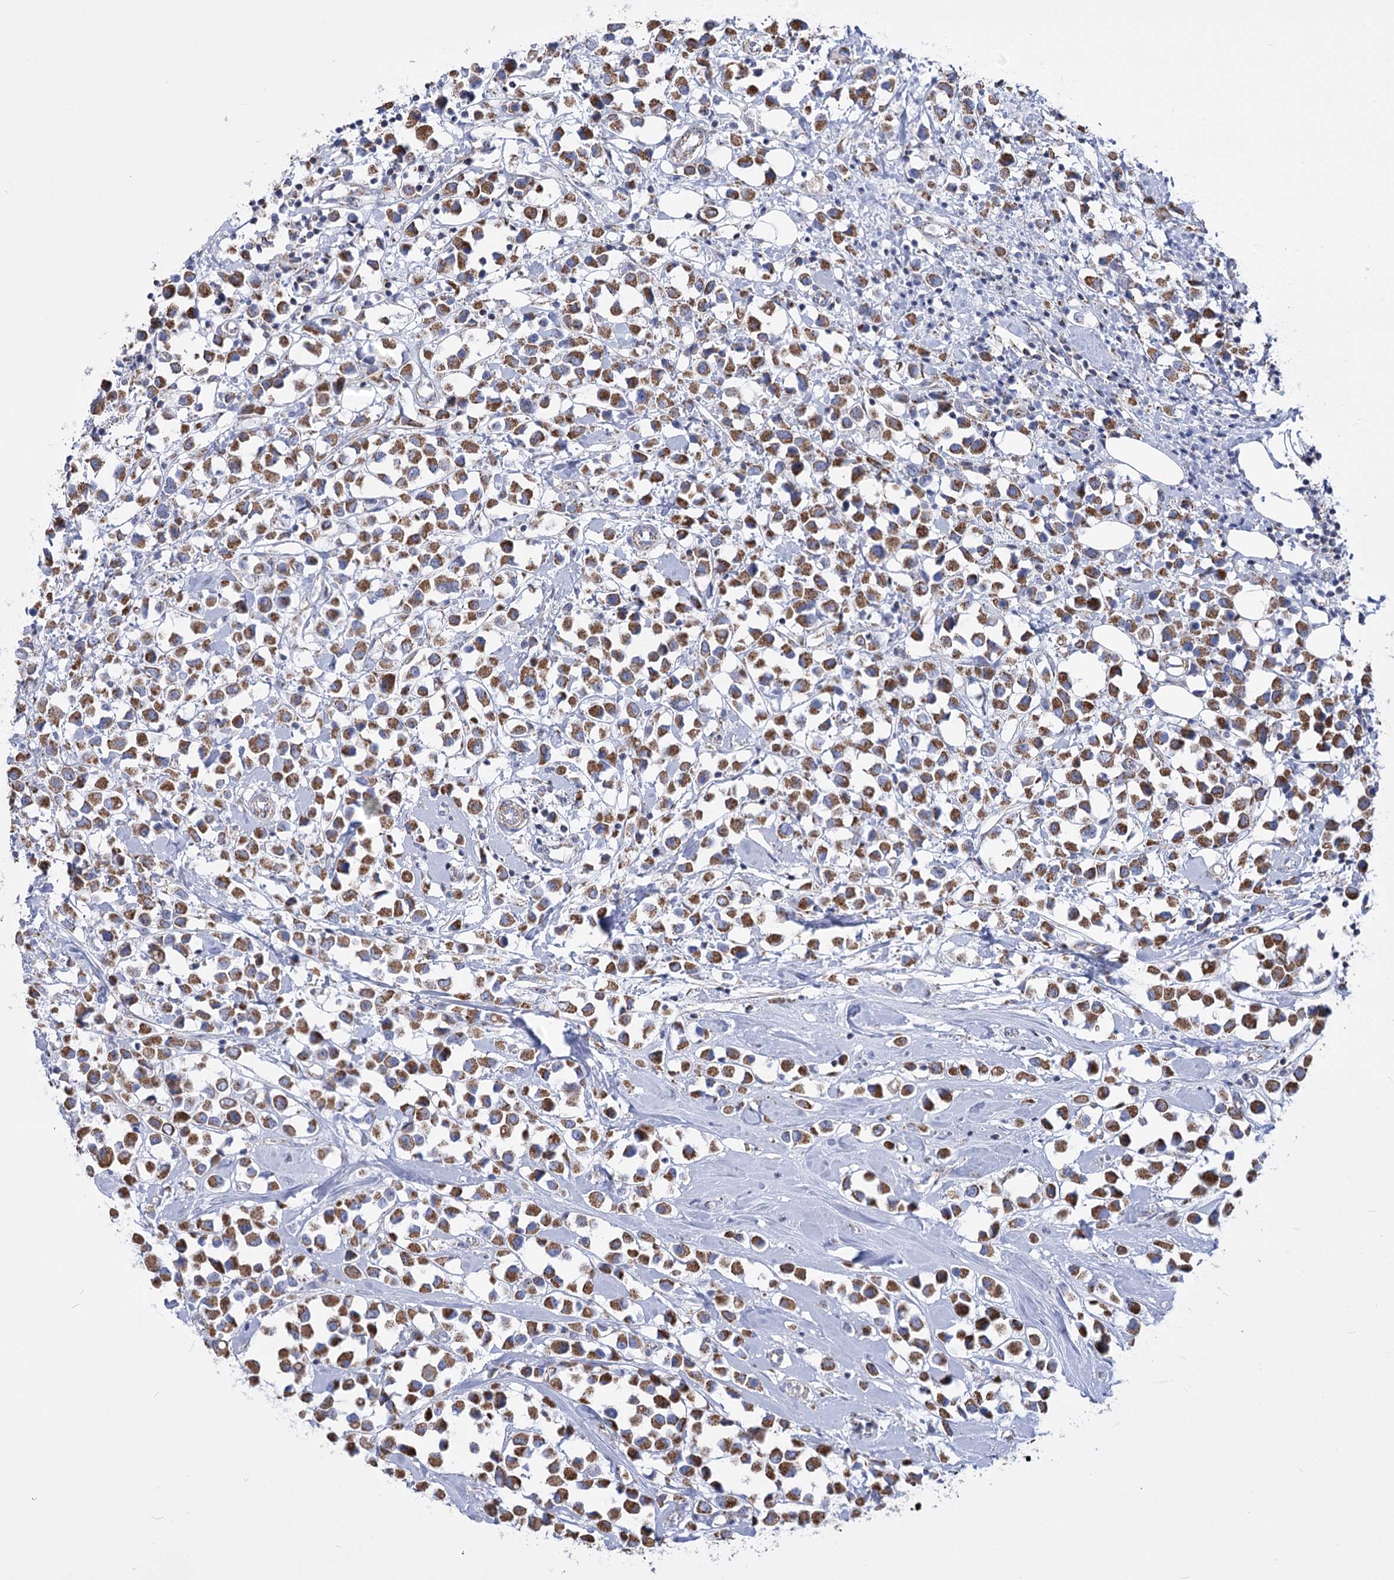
{"staining": {"intensity": "strong", "quantity": ">75%", "location": "cytoplasmic/membranous"}, "tissue": "breast cancer", "cell_type": "Tumor cells", "image_type": "cancer", "snomed": [{"axis": "morphology", "description": "Duct carcinoma"}, {"axis": "topography", "description": "Breast"}], "caption": "Breast cancer (intraductal carcinoma) stained with a protein marker reveals strong staining in tumor cells.", "gene": "PDHB", "patient": {"sex": "female", "age": 61}}